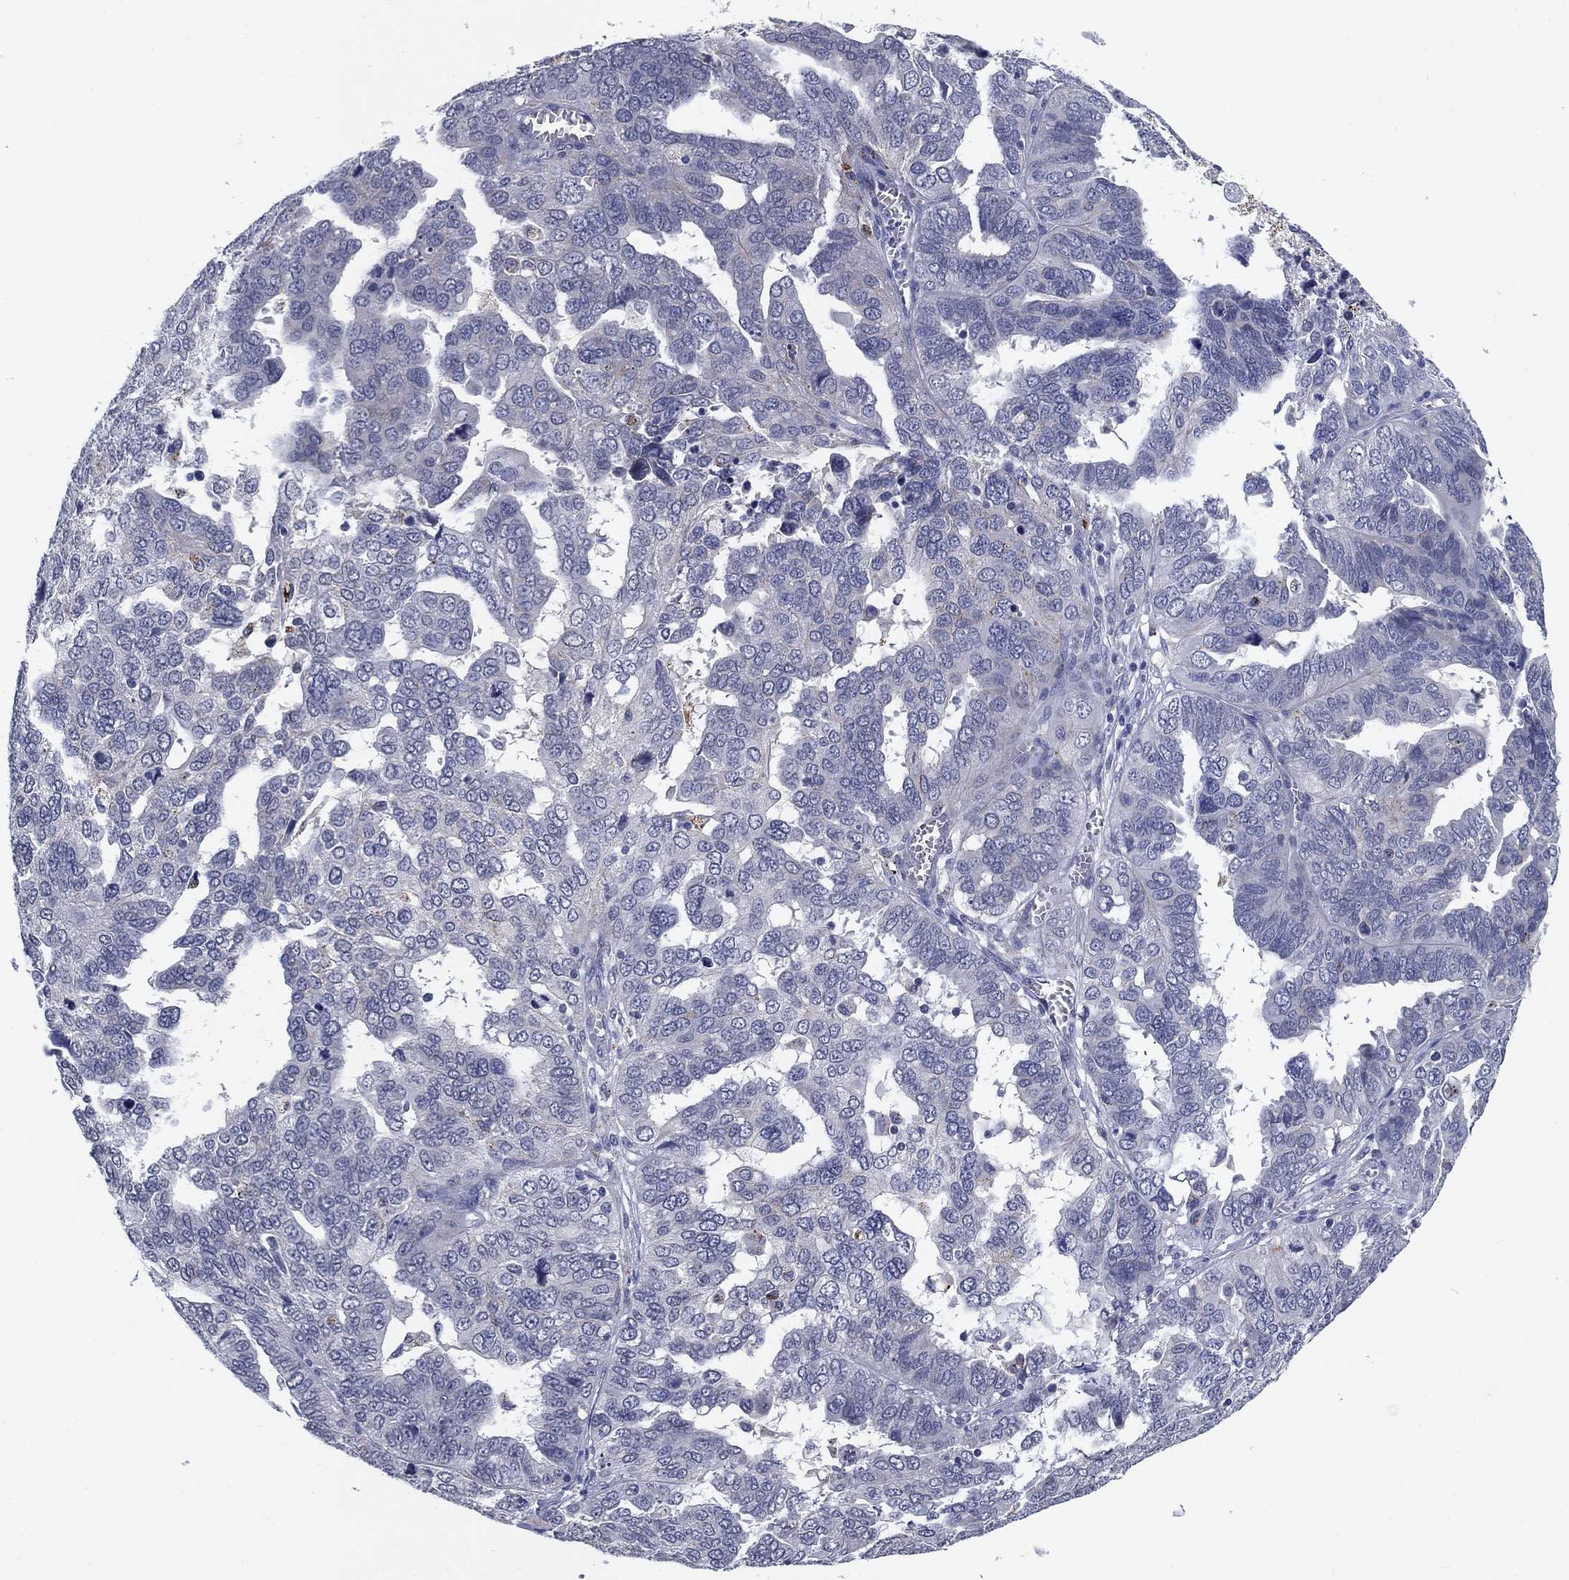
{"staining": {"intensity": "negative", "quantity": "none", "location": "none"}, "tissue": "ovarian cancer", "cell_type": "Tumor cells", "image_type": "cancer", "snomed": [{"axis": "morphology", "description": "Carcinoma, endometroid"}, {"axis": "topography", "description": "Soft tissue"}, {"axis": "topography", "description": "Ovary"}], "caption": "Protein analysis of ovarian endometroid carcinoma exhibits no significant positivity in tumor cells.", "gene": "OTUB2", "patient": {"sex": "female", "age": 52}}